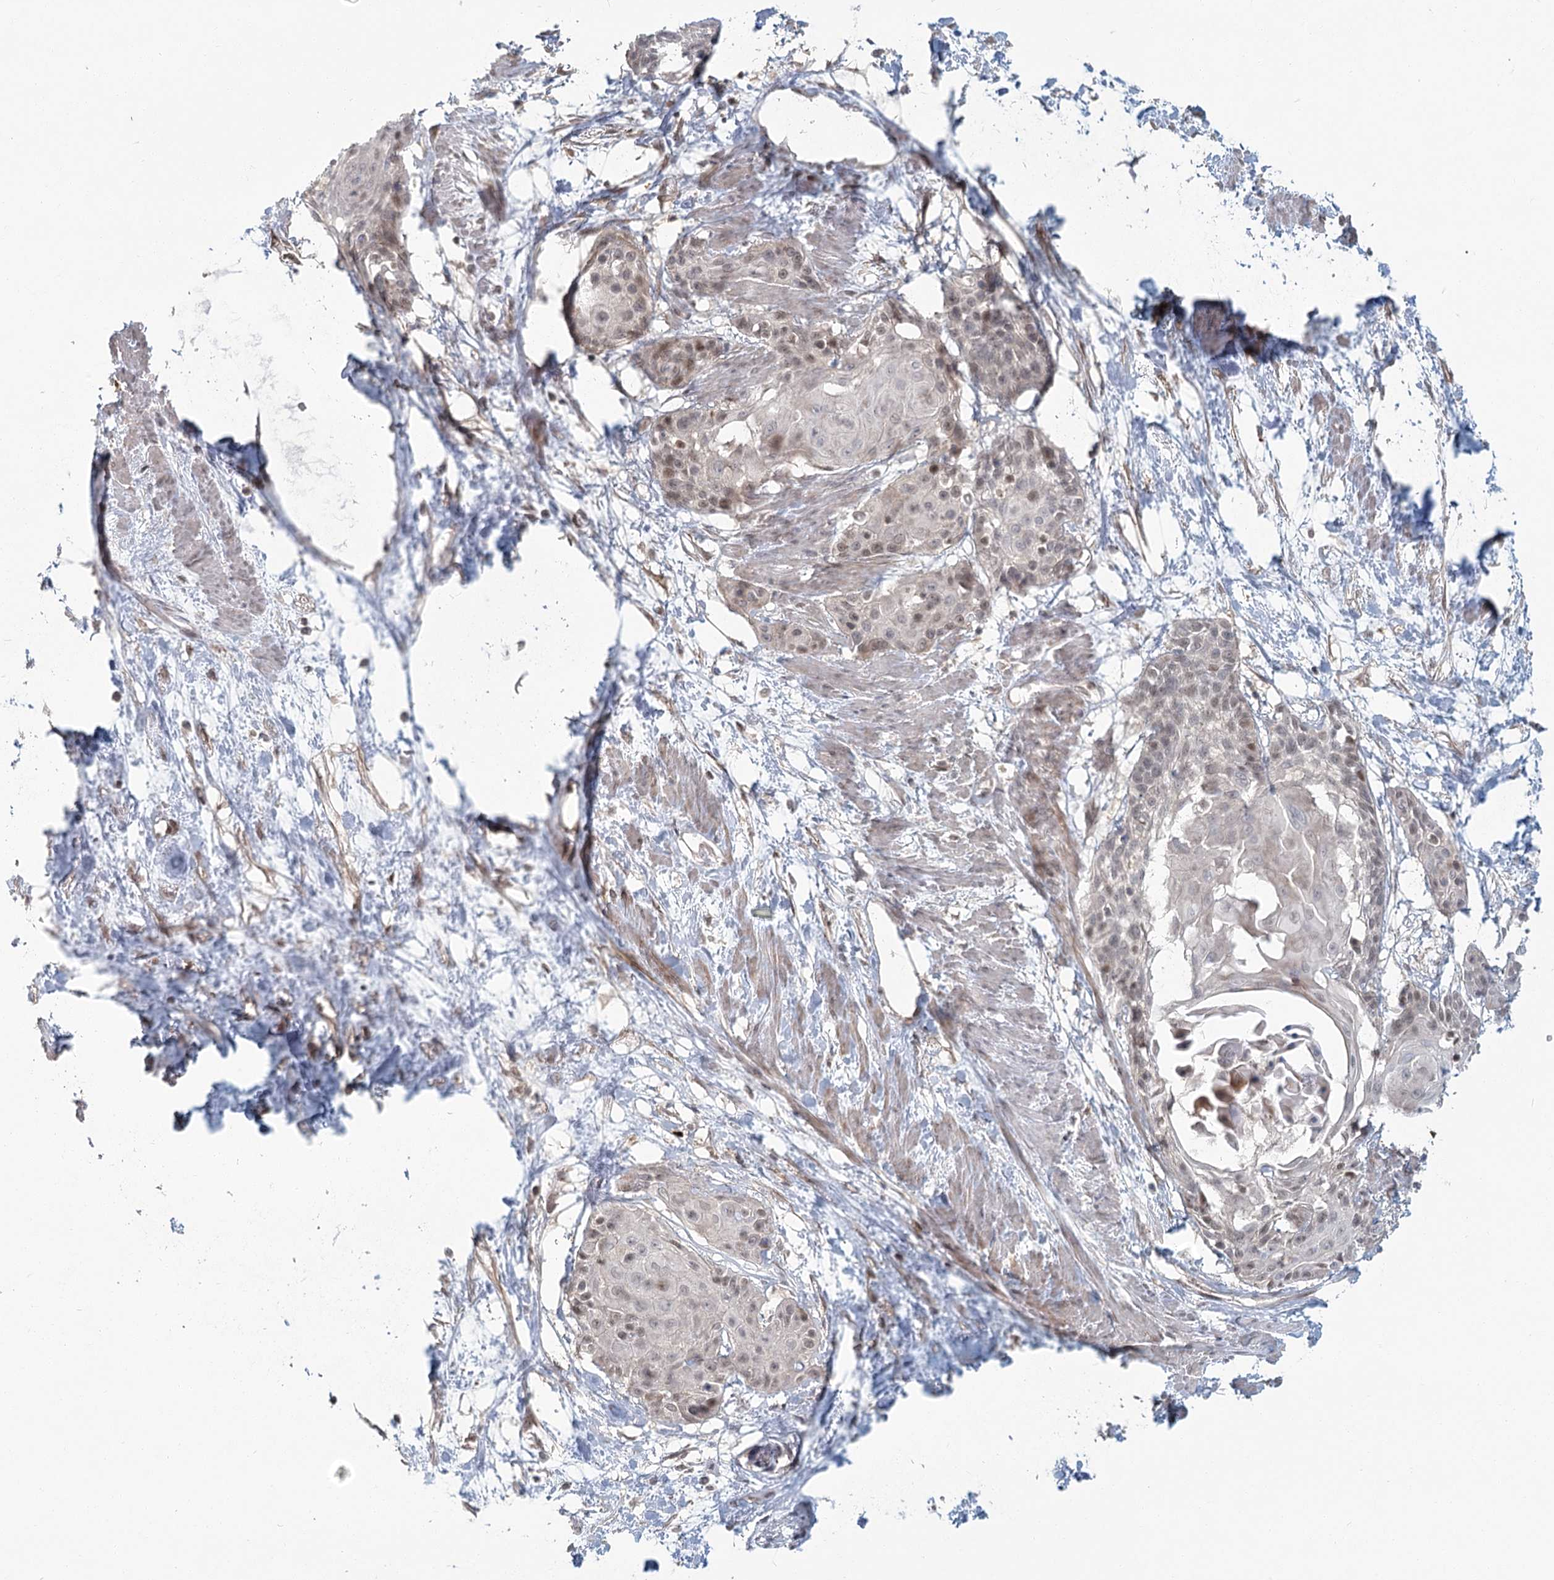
{"staining": {"intensity": "weak", "quantity": "<25%", "location": "nuclear"}, "tissue": "cervical cancer", "cell_type": "Tumor cells", "image_type": "cancer", "snomed": [{"axis": "morphology", "description": "Squamous cell carcinoma, NOS"}, {"axis": "topography", "description": "Cervix"}], "caption": "The immunohistochemistry (IHC) histopathology image has no significant staining in tumor cells of squamous cell carcinoma (cervical) tissue.", "gene": "R3HCC1L", "patient": {"sex": "female", "age": 57}}